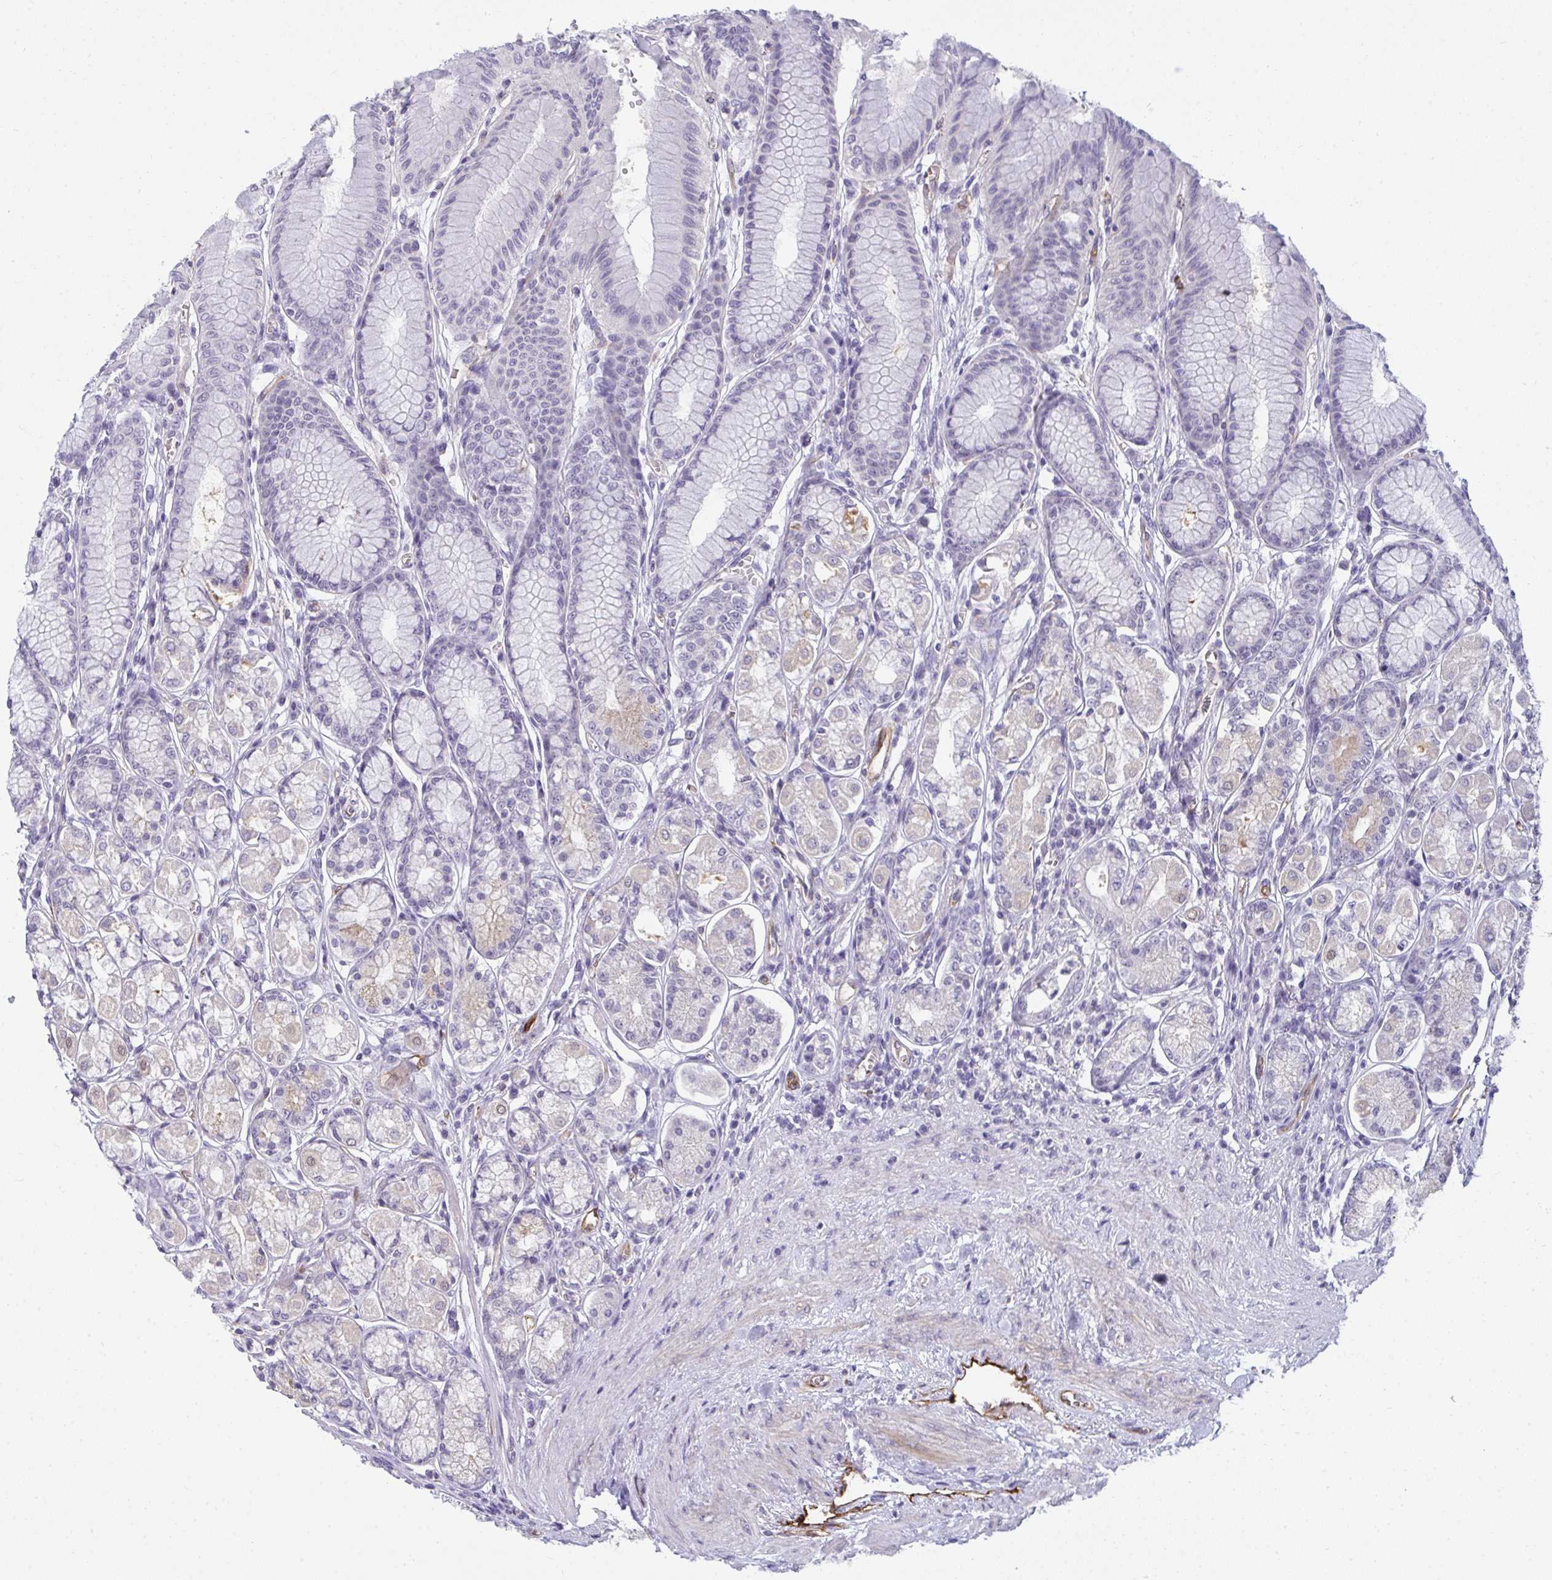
{"staining": {"intensity": "weak", "quantity": "<25%", "location": "cytoplasmic/membranous"}, "tissue": "stomach", "cell_type": "Glandular cells", "image_type": "normal", "snomed": [{"axis": "morphology", "description": "Normal tissue, NOS"}, {"axis": "topography", "description": "Stomach"}, {"axis": "topography", "description": "Stomach, lower"}], "caption": "This is an IHC histopathology image of unremarkable human stomach. There is no staining in glandular cells.", "gene": "TMEM82", "patient": {"sex": "male", "age": 76}}